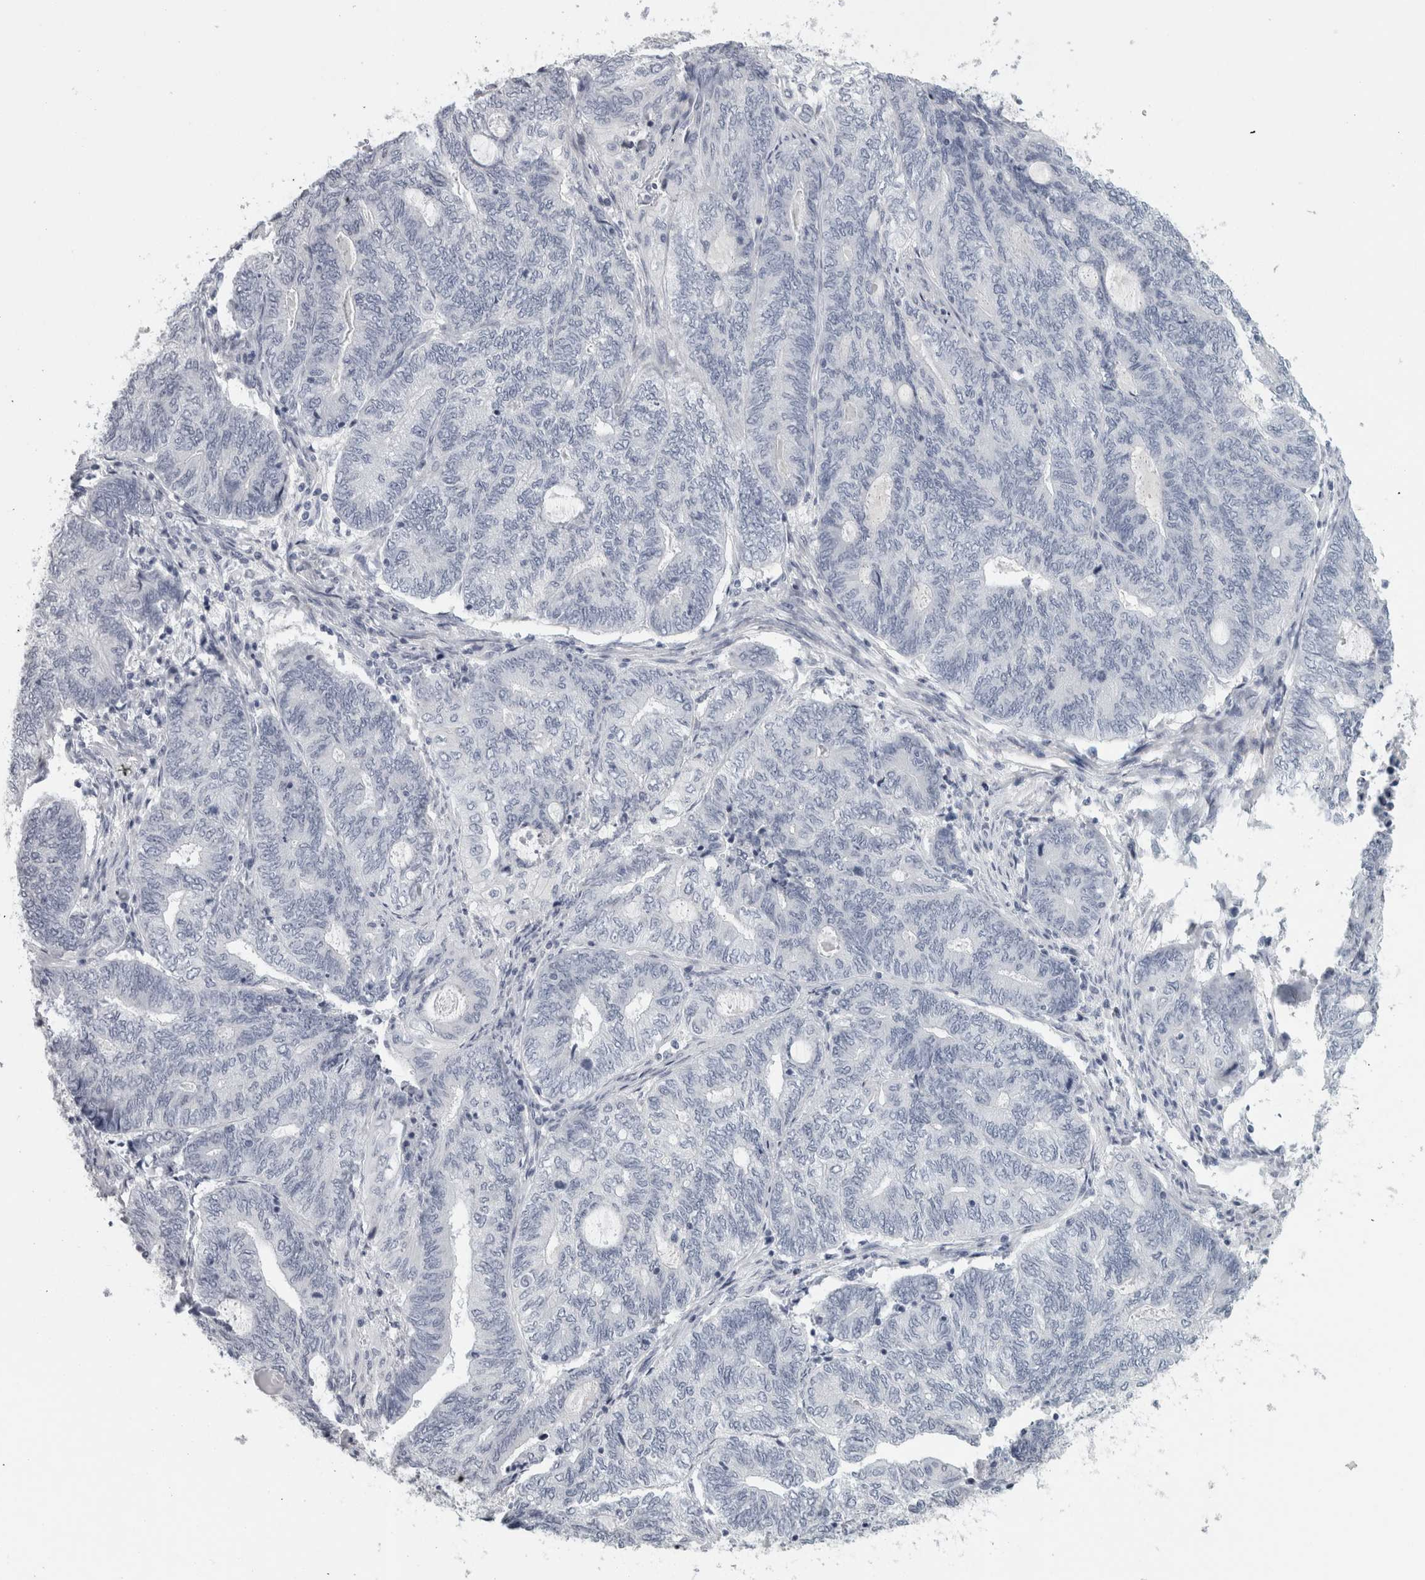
{"staining": {"intensity": "negative", "quantity": "none", "location": "none"}, "tissue": "endometrial cancer", "cell_type": "Tumor cells", "image_type": "cancer", "snomed": [{"axis": "morphology", "description": "Adenocarcinoma, NOS"}, {"axis": "topography", "description": "Uterus"}, {"axis": "topography", "description": "Endometrium"}], "caption": "Immunohistochemistry (IHC) image of neoplastic tissue: human endometrial adenocarcinoma stained with DAB (3,3'-diaminobenzidine) displays no significant protein expression in tumor cells. (DAB IHC with hematoxylin counter stain).", "gene": "CPE", "patient": {"sex": "female", "age": 70}}